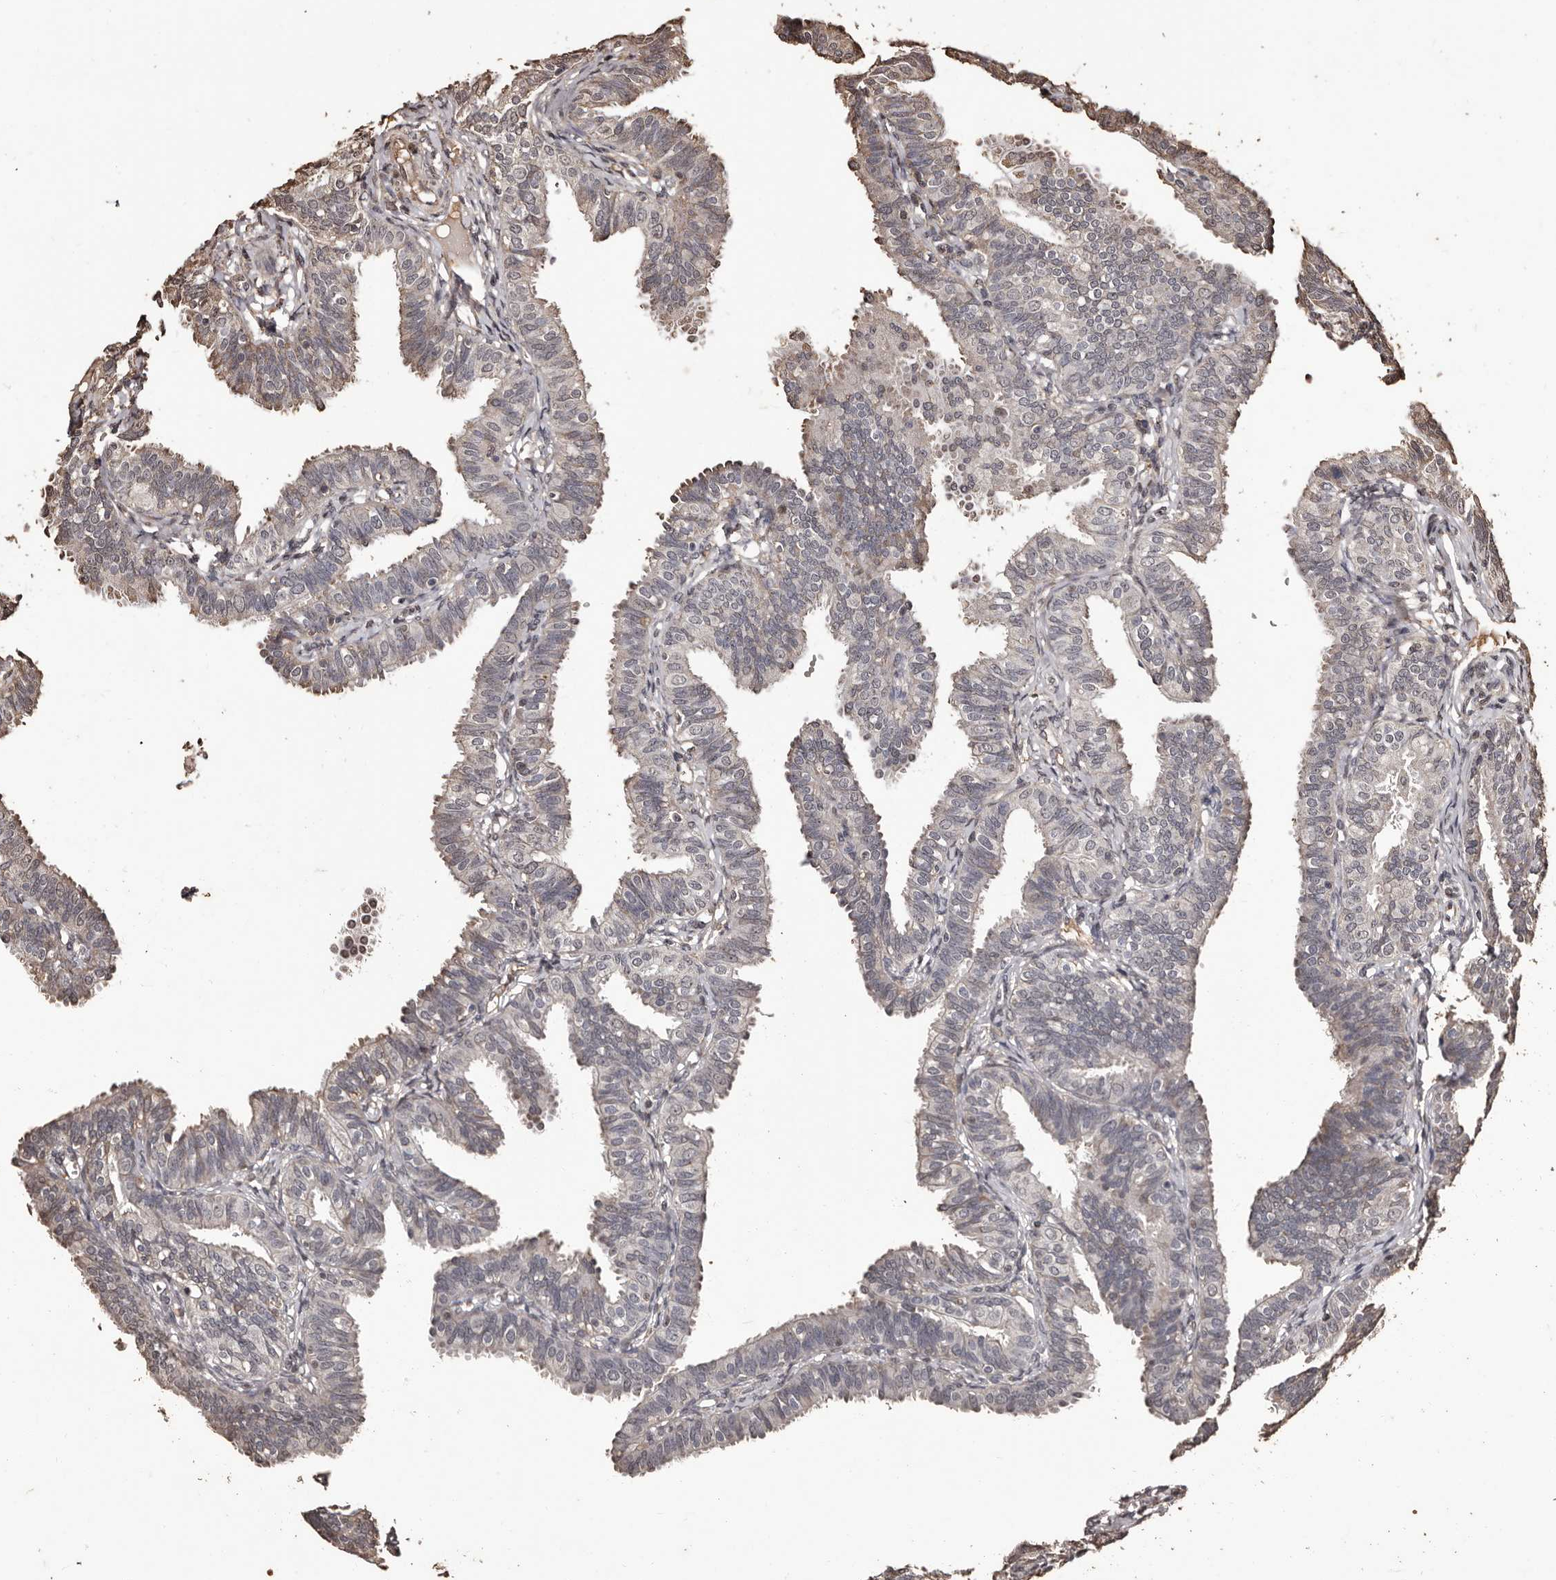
{"staining": {"intensity": "weak", "quantity": "<25%", "location": "cytoplasmic/membranous"}, "tissue": "fallopian tube", "cell_type": "Glandular cells", "image_type": "normal", "snomed": [{"axis": "morphology", "description": "Normal tissue, NOS"}, {"axis": "topography", "description": "Fallopian tube"}], "caption": "DAB (3,3'-diaminobenzidine) immunohistochemical staining of unremarkable fallopian tube displays no significant expression in glandular cells.", "gene": "NAV1", "patient": {"sex": "female", "age": 35}}